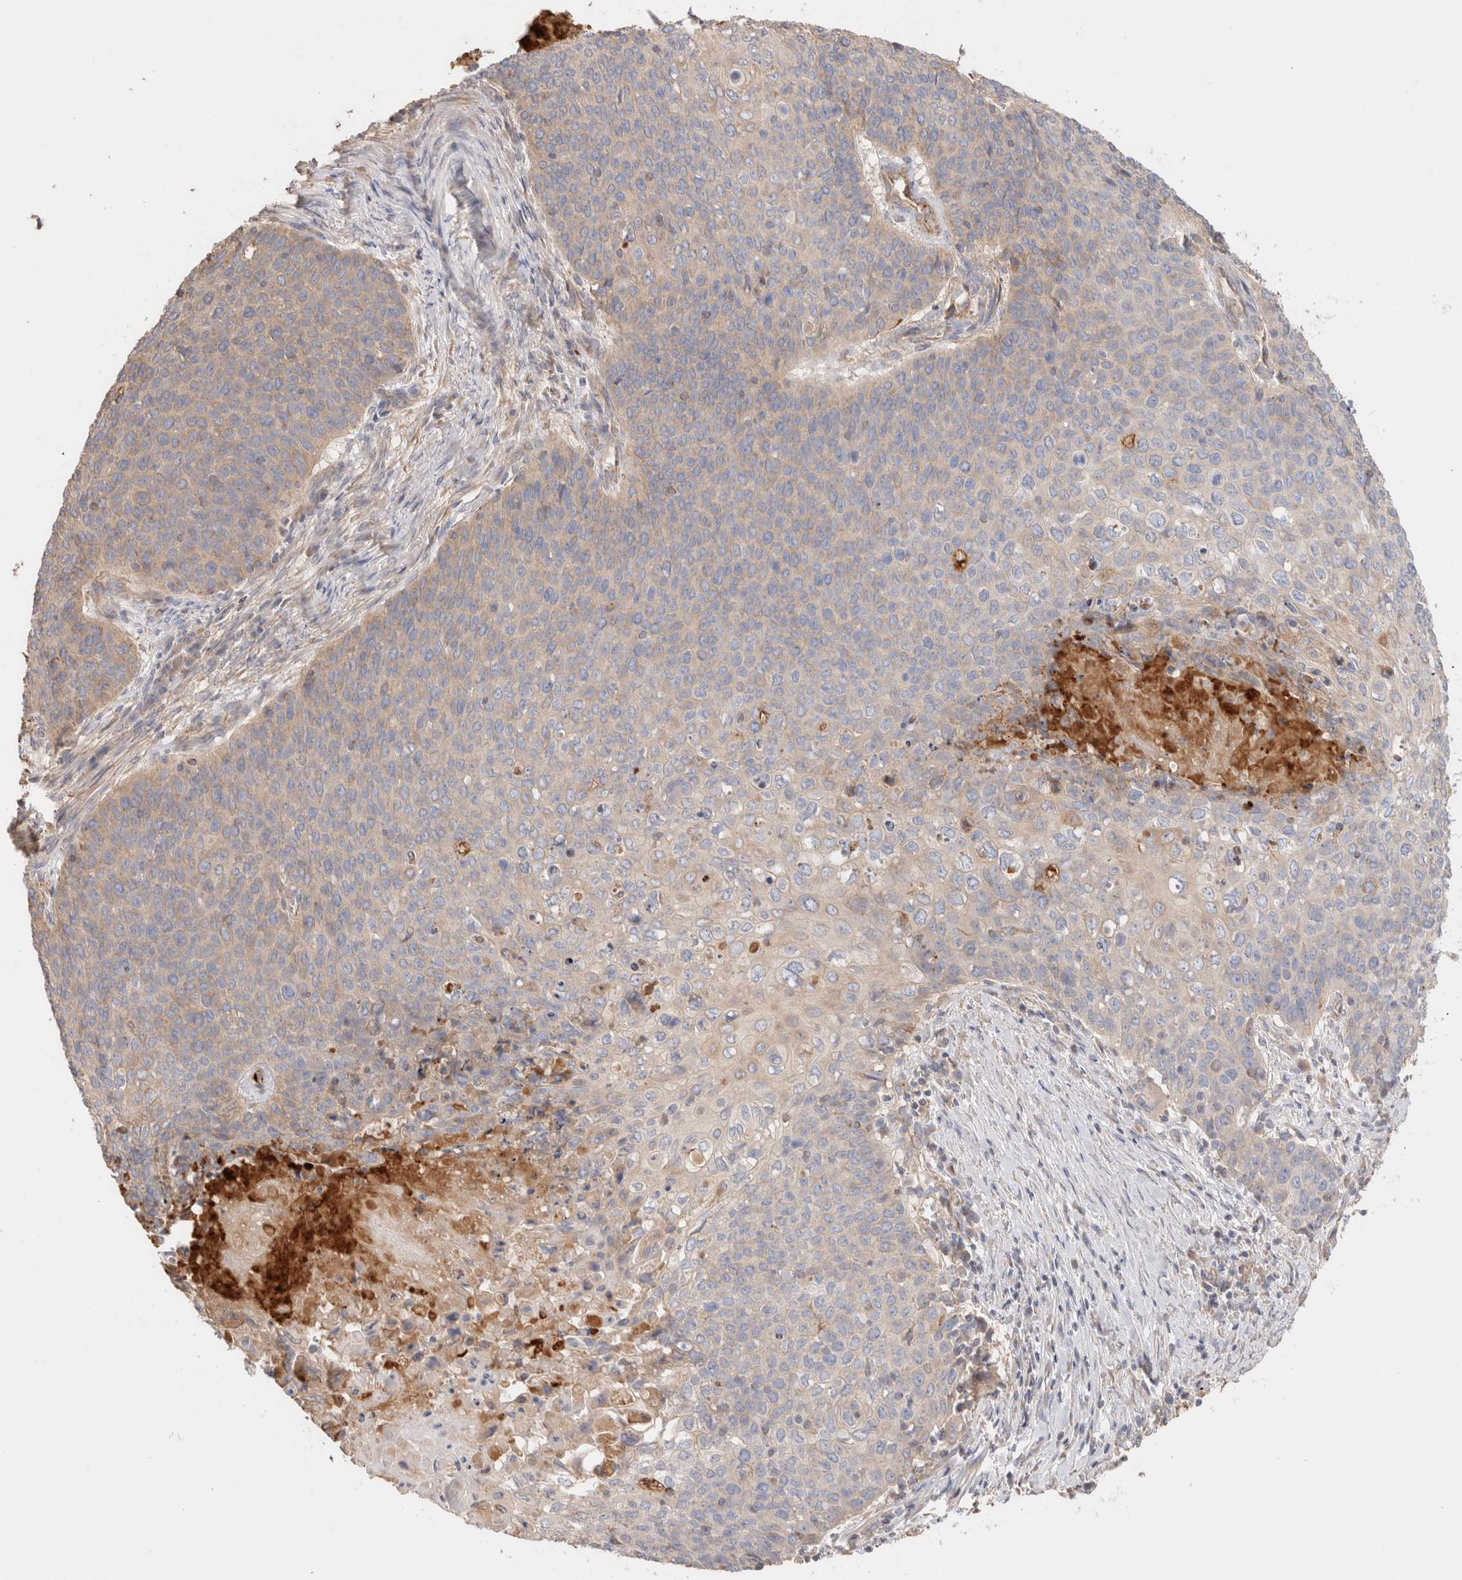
{"staining": {"intensity": "weak", "quantity": "<25%", "location": "cytoplasmic/membranous"}, "tissue": "cervical cancer", "cell_type": "Tumor cells", "image_type": "cancer", "snomed": [{"axis": "morphology", "description": "Squamous cell carcinoma, NOS"}, {"axis": "topography", "description": "Cervix"}], "caption": "DAB (3,3'-diaminobenzidine) immunohistochemical staining of squamous cell carcinoma (cervical) demonstrates no significant positivity in tumor cells. (DAB (3,3'-diaminobenzidine) immunohistochemistry (IHC) with hematoxylin counter stain).", "gene": "PROS1", "patient": {"sex": "female", "age": 39}}